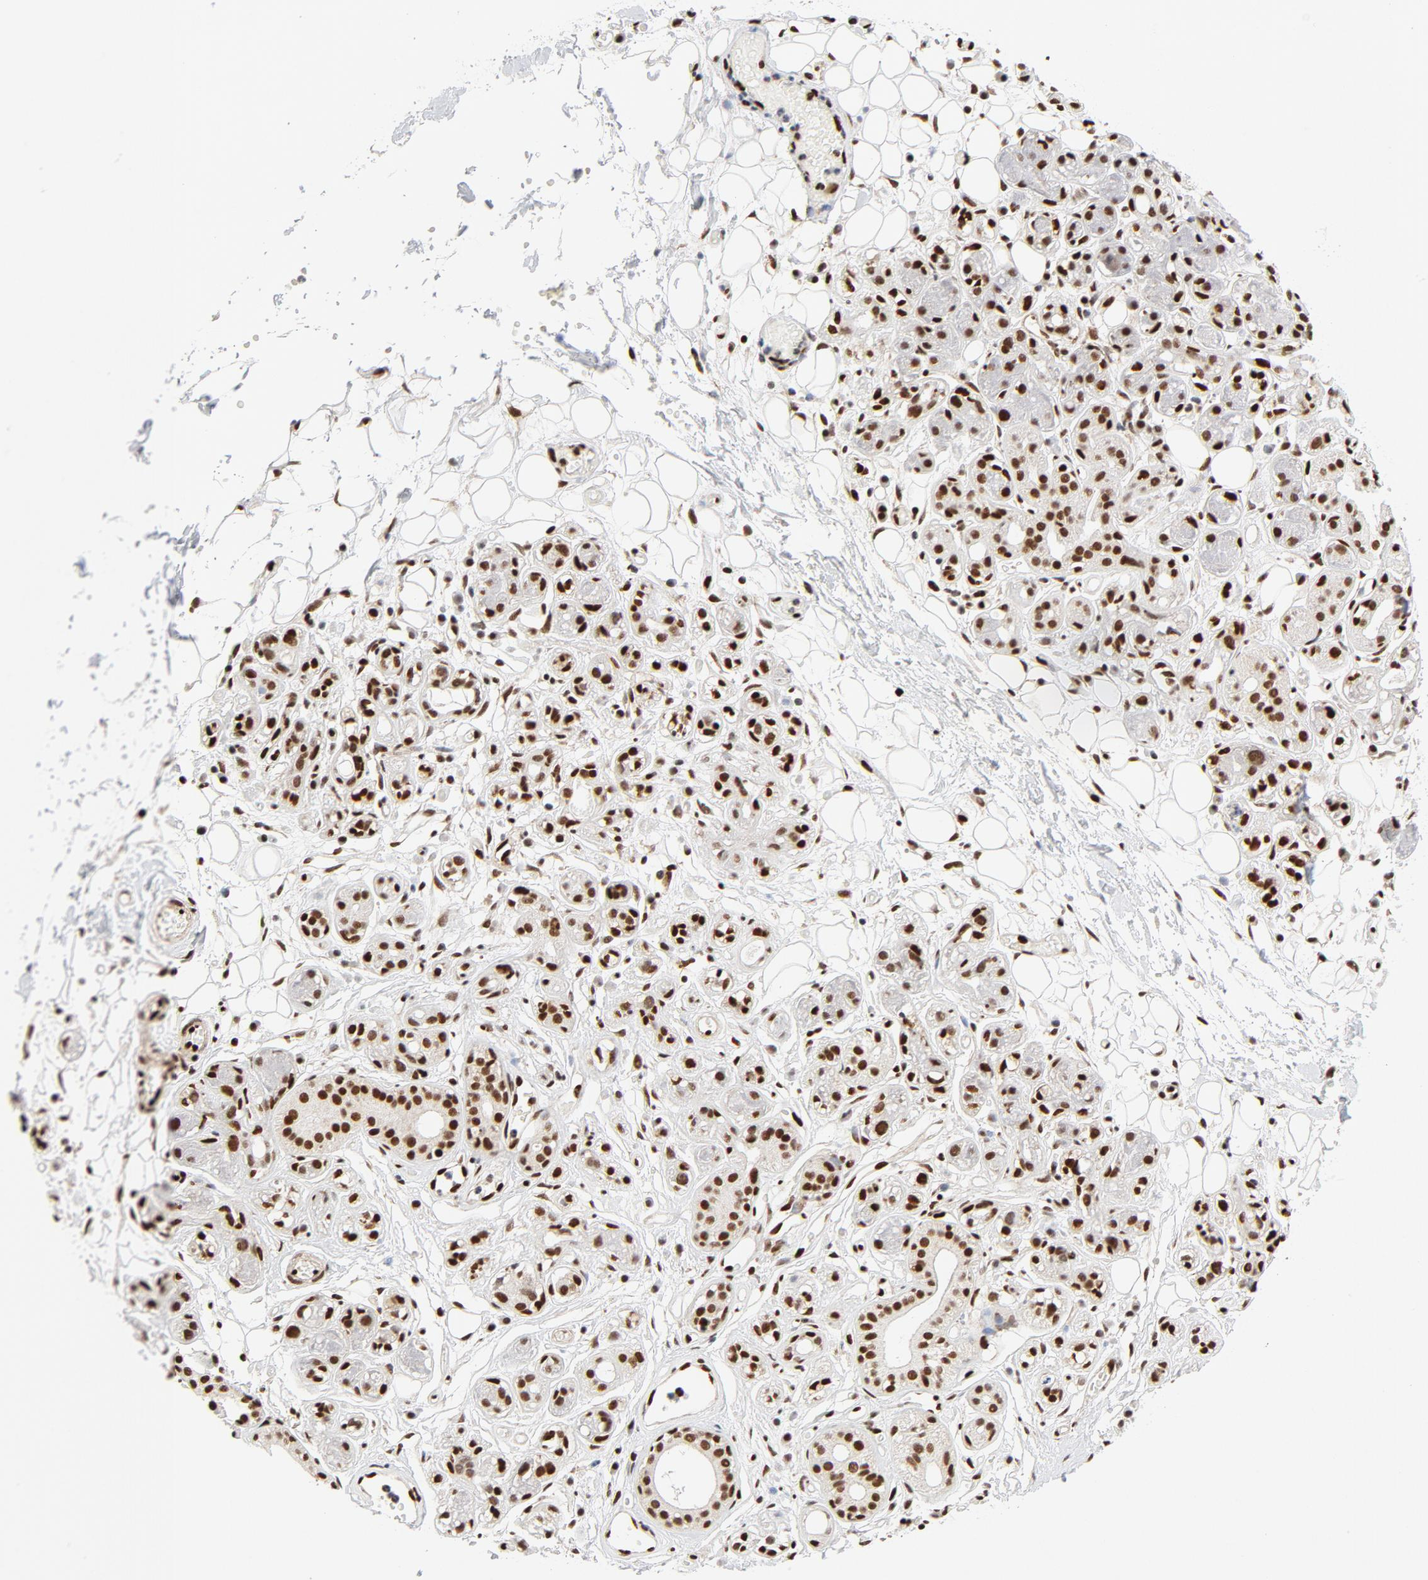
{"staining": {"intensity": "strong", "quantity": ">75%", "location": "nuclear"}, "tissue": "salivary gland", "cell_type": "Glandular cells", "image_type": "normal", "snomed": [{"axis": "morphology", "description": "Normal tissue, NOS"}, {"axis": "topography", "description": "Salivary gland"}], "caption": "Salivary gland stained with DAB (3,3'-diaminobenzidine) IHC demonstrates high levels of strong nuclear positivity in approximately >75% of glandular cells. The staining was performed using DAB (3,3'-diaminobenzidine), with brown indicating positive protein expression. Nuclei are stained blue with hematoxylin.", "gene": "MEF2A", "patient": {"sex": "male", "age": 54}}